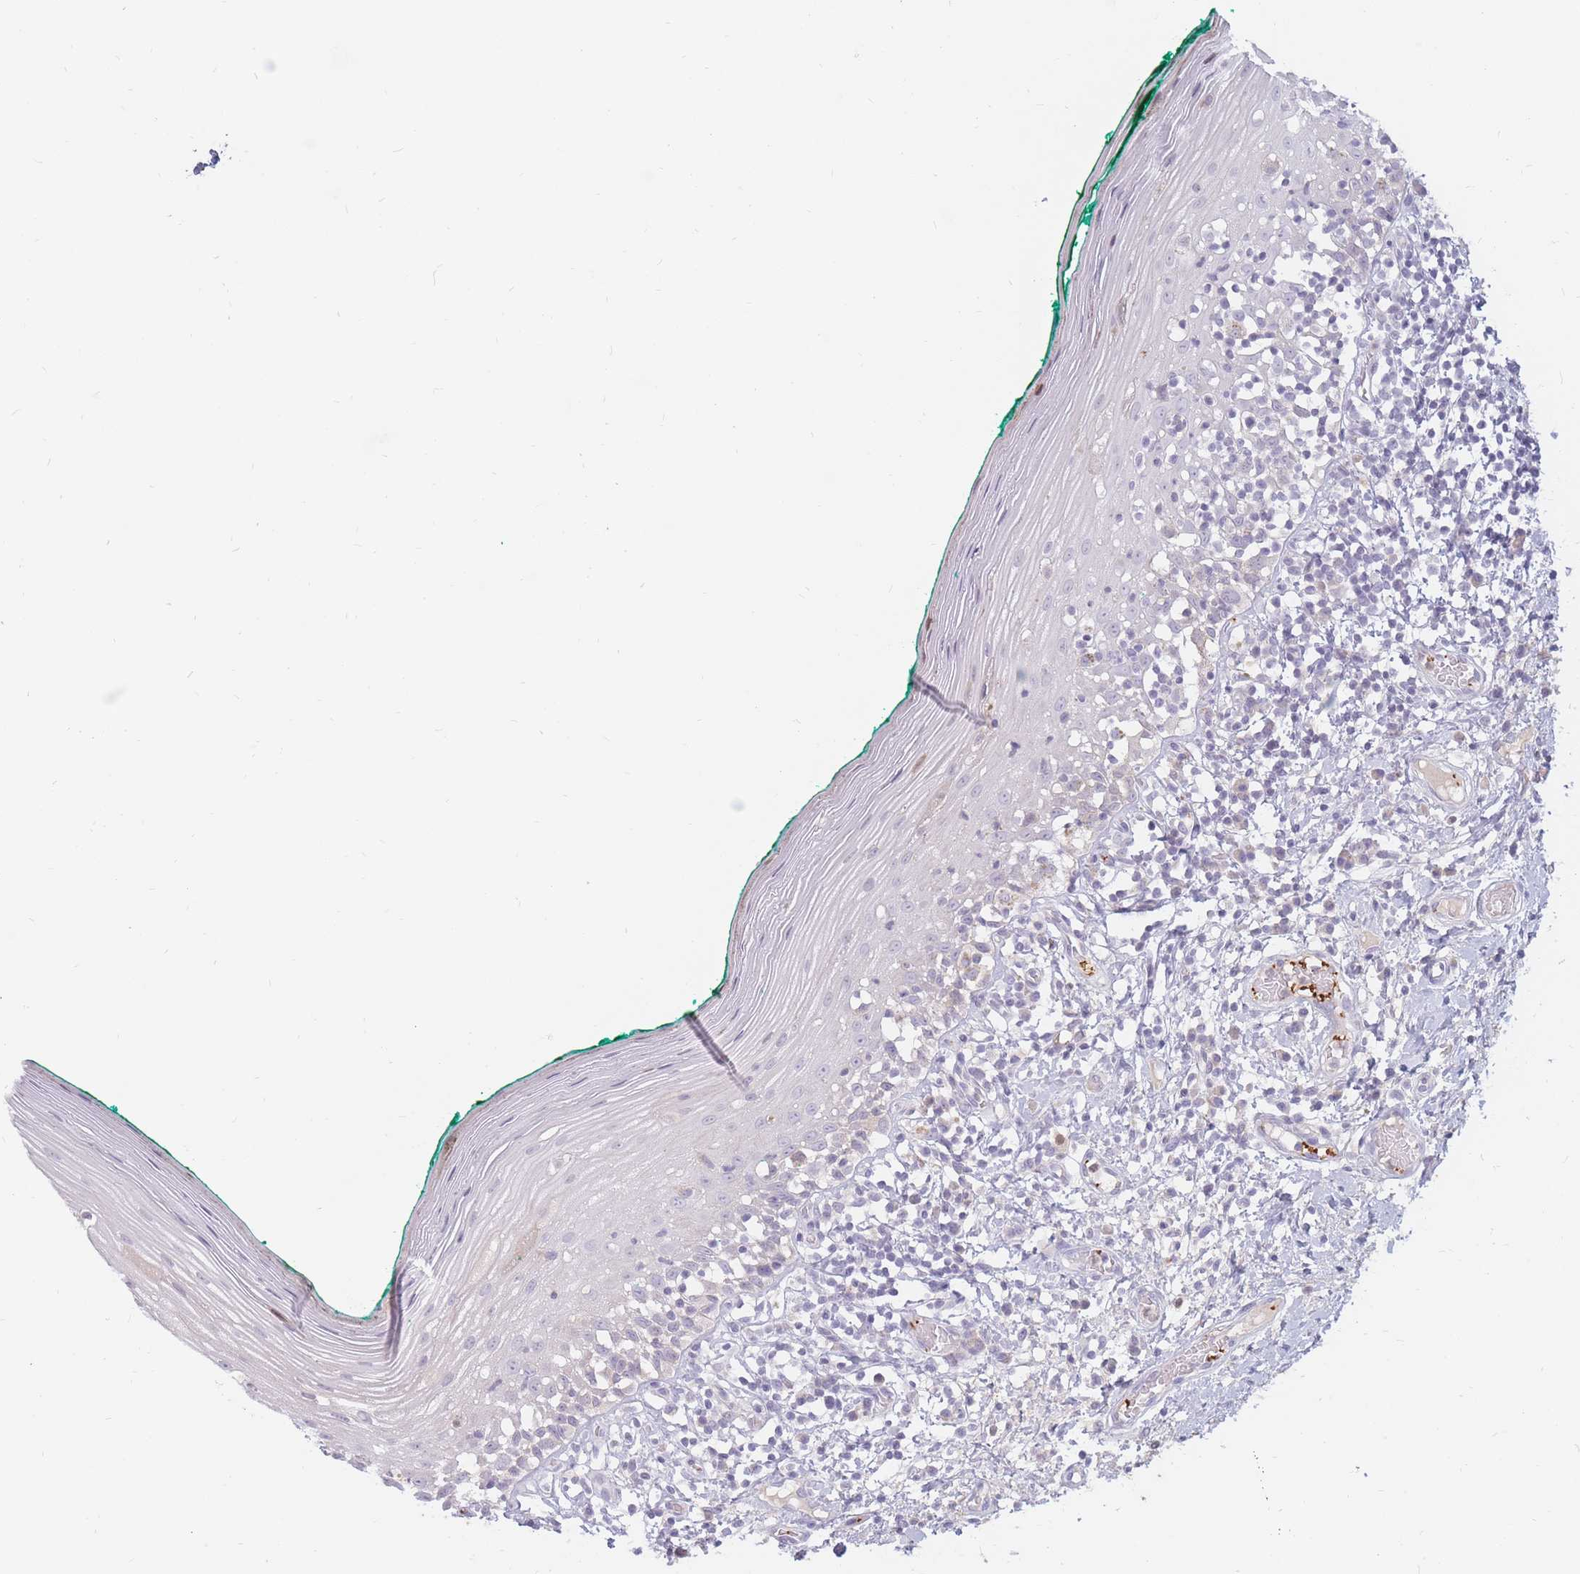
{"staining": {"intensity": "negative", "quantity": "none", "location": "none"}, "tissue": "oral mucosa", "cell_type": "Squamous epithelial cells", "image_type": "normal", "snomed": [{"axis": "morphology", "description": "Normal tissue, NOS"}, {"axis": "topography", "description": "Oral tissue"}], "caption": "Immunohistochemical staining of benign human oral mucosa reveals no significant expression in squamous epithelial cells. (DAB IHC, high magnification).", "gene": "PTGDR", "patient": {"sex": "female", "age": 83}}